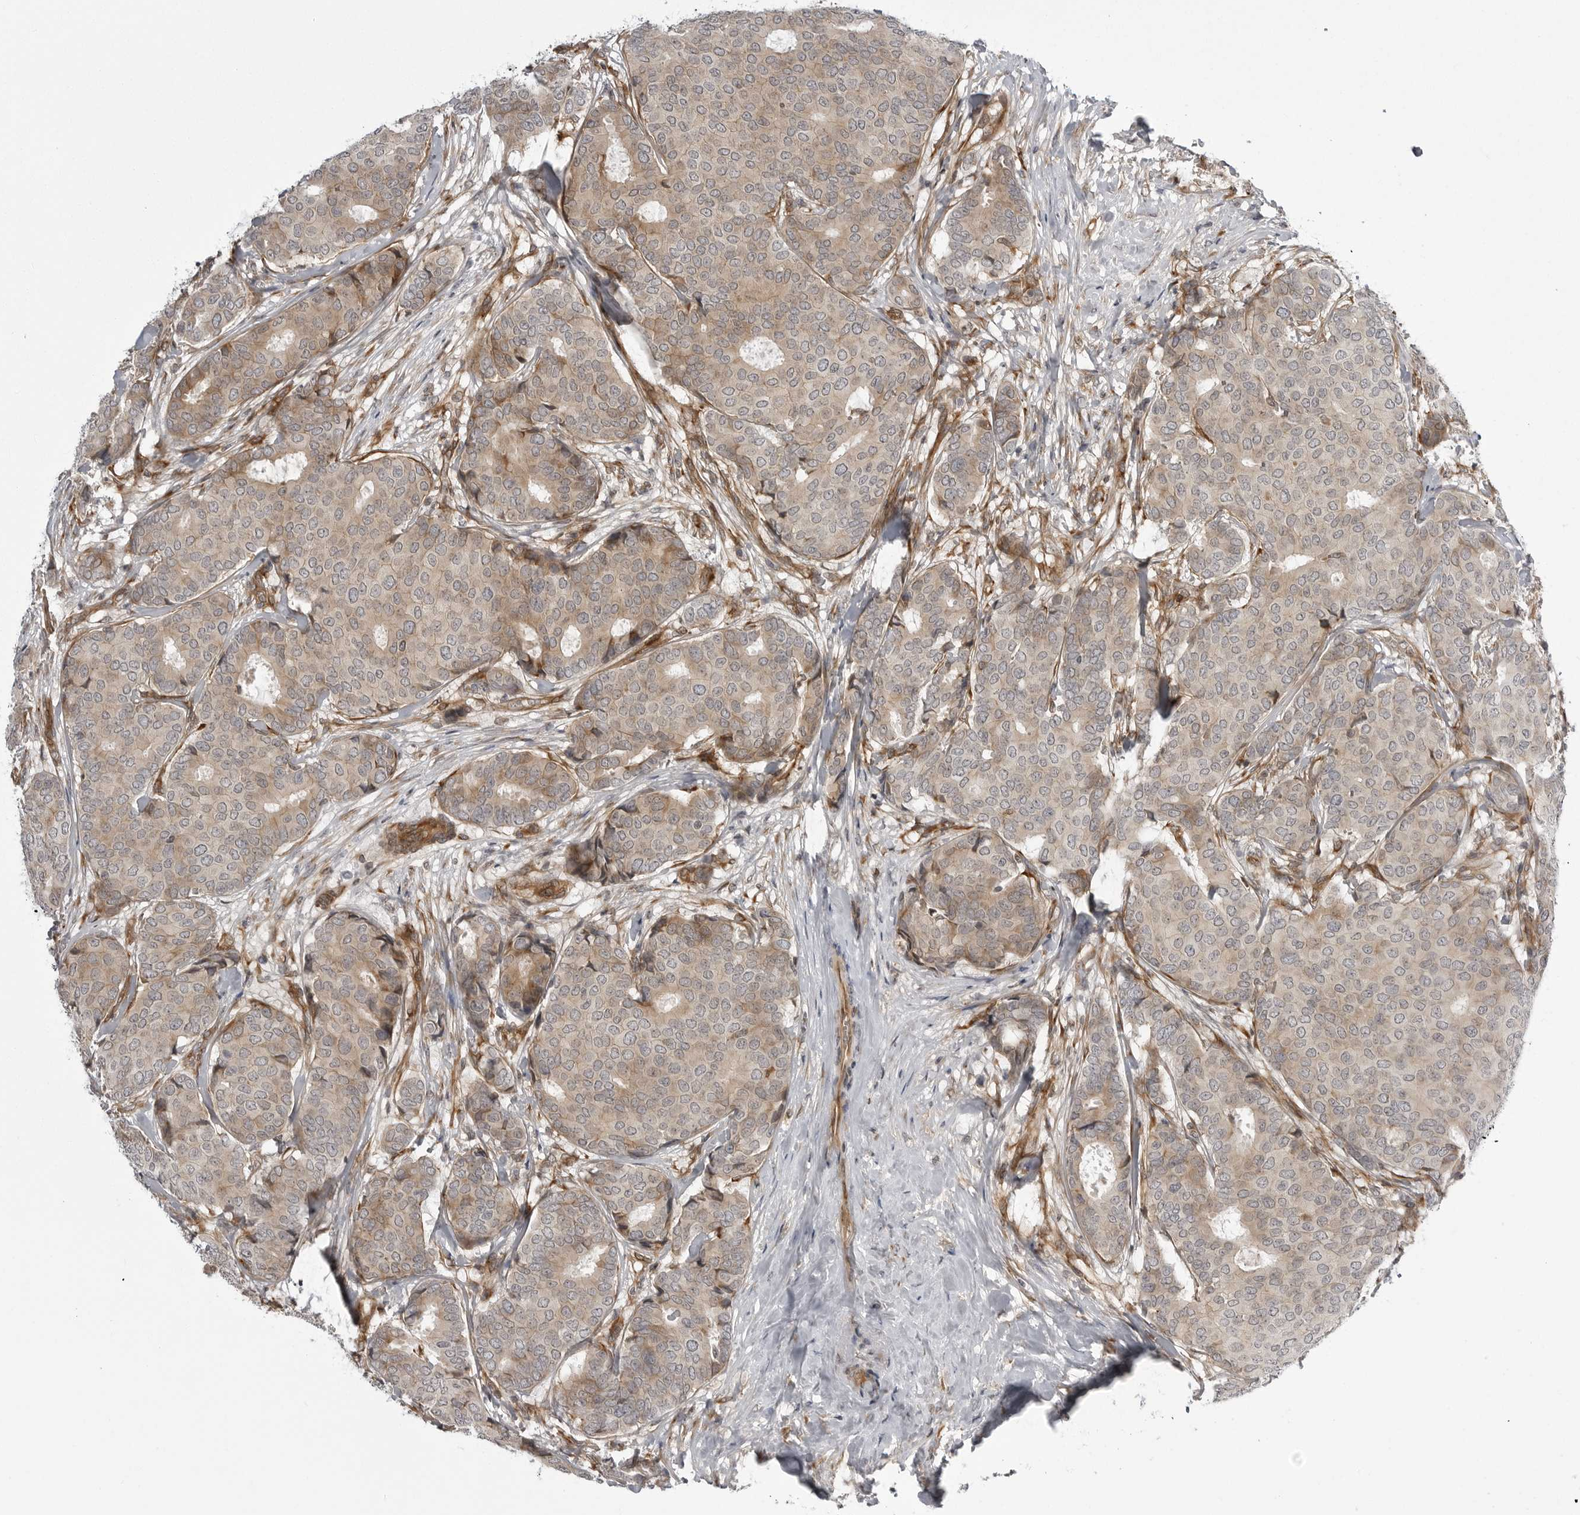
{"staining": {"intensity": "weak", "quantity": ">75%", "location": "cytoplasmic/membranous"}, "tissue": "breast cancer", "cell_type": "Tumor cells", "image_type": "cancer", "snomed": [{"axis": "morphology", "description": "Duct carcinoma"}, {"axis": "topography", "description": "Breast"}], "caption": "Breast cancer stained for a protein exhibits weak cytoplasmic/membranous positivity in tumor cells. The protein of interest is stained brown, and the nuclei are stained in blue (DAB (3,3'-diaminobenzidine) IHC with brightfield microscopy, high magnification).", "gene": "ARL5A", "patient": {"sex": "female", "age": 75}}